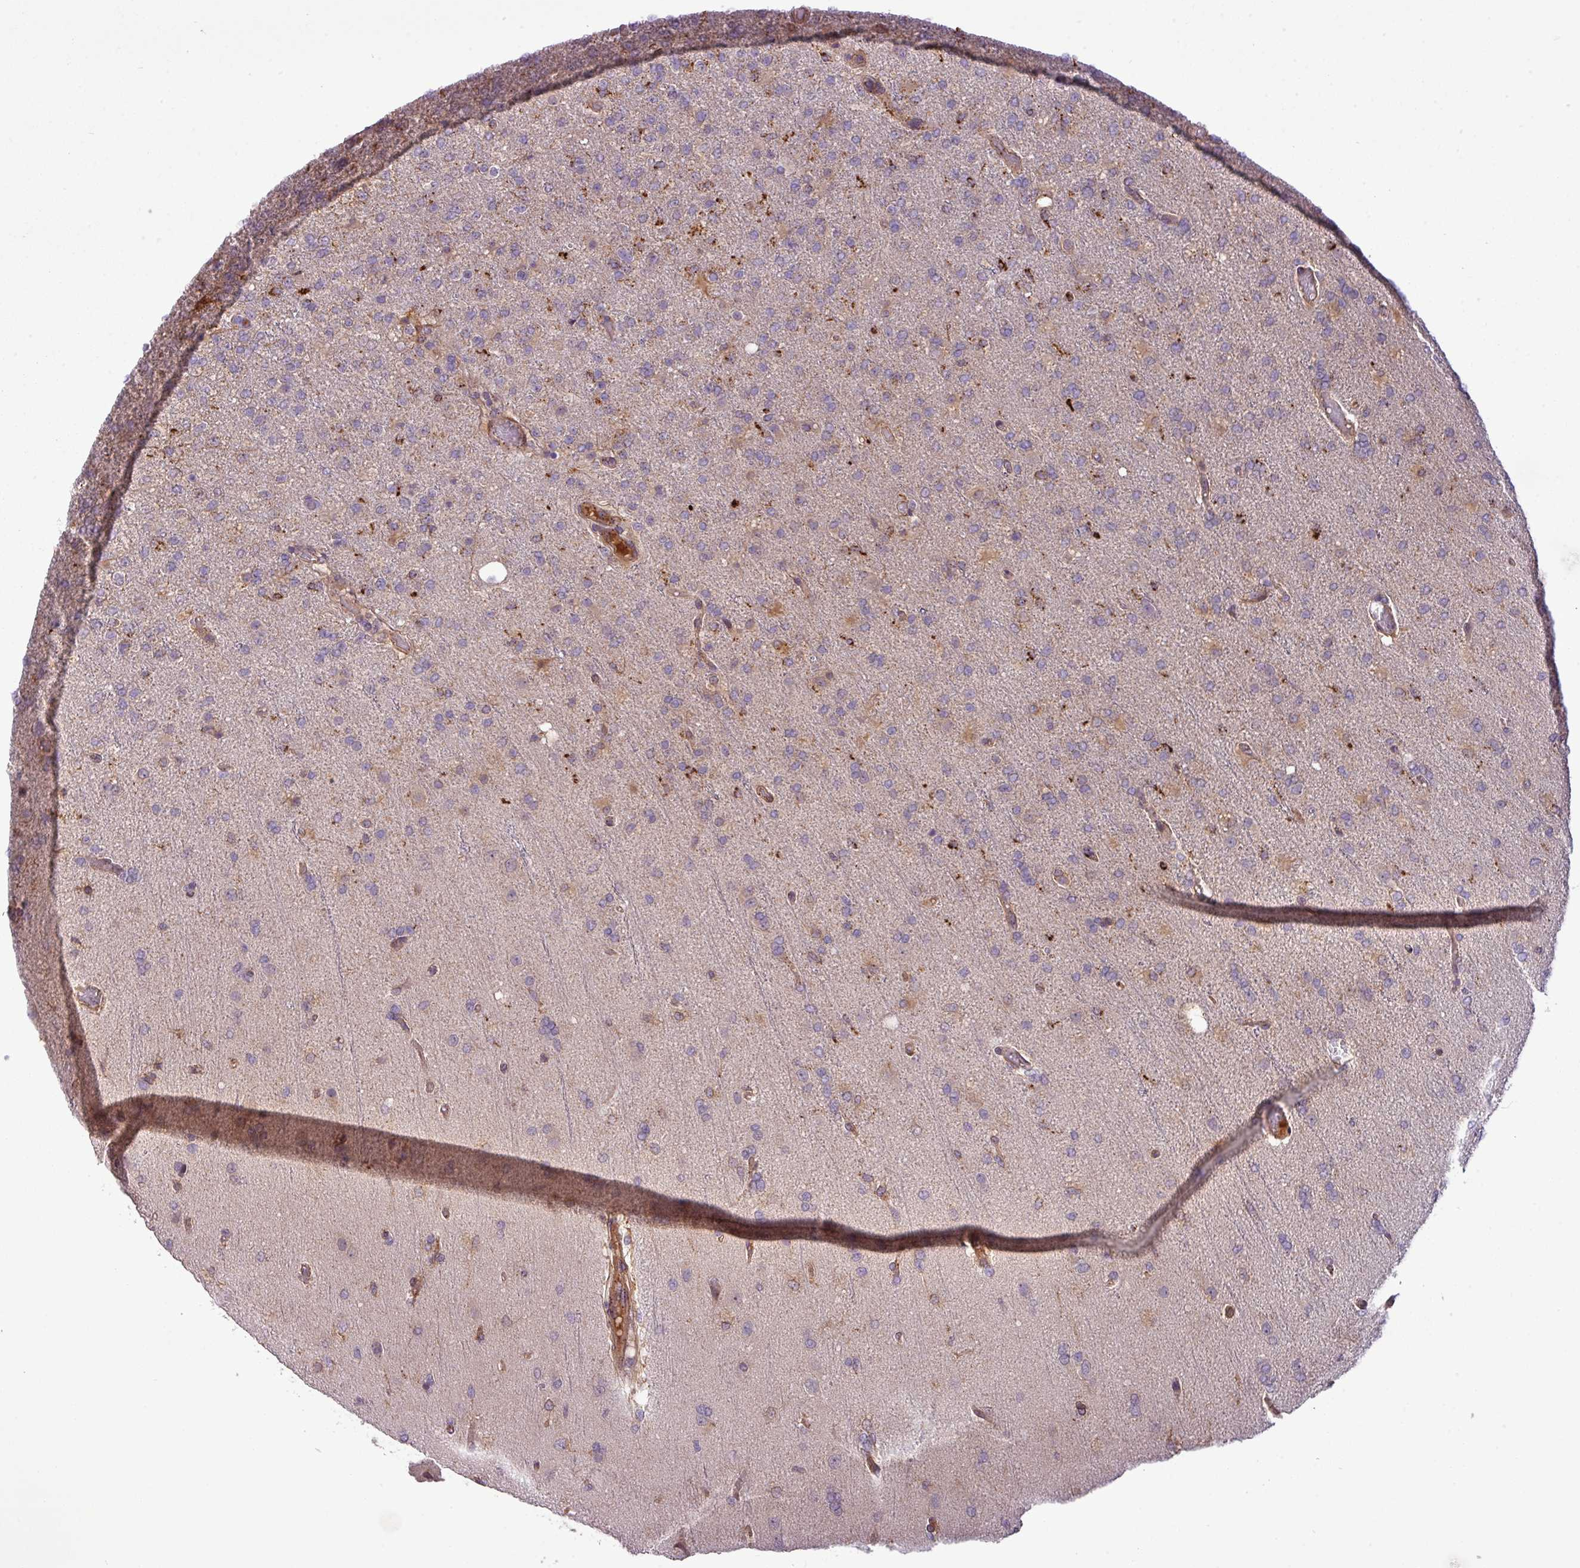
{"staining": {"intensity": "negative", "quantity": "none", "location": "none"}, "tissue": "glioma", "cell_type": "Tumor cells", "image_type": "cancer", "snomed": [{"axis": "morphology", "description": "Glioma, malignant, High grade"}, {"axis": "topography", "description": "Brain"}], "caption": "Protein analysis of malignant glioma (high-grade) demonstrates no significant expression in tumor cells.", "gene": "ZNF35", "patient": {"sex": "female", "age": 74}}